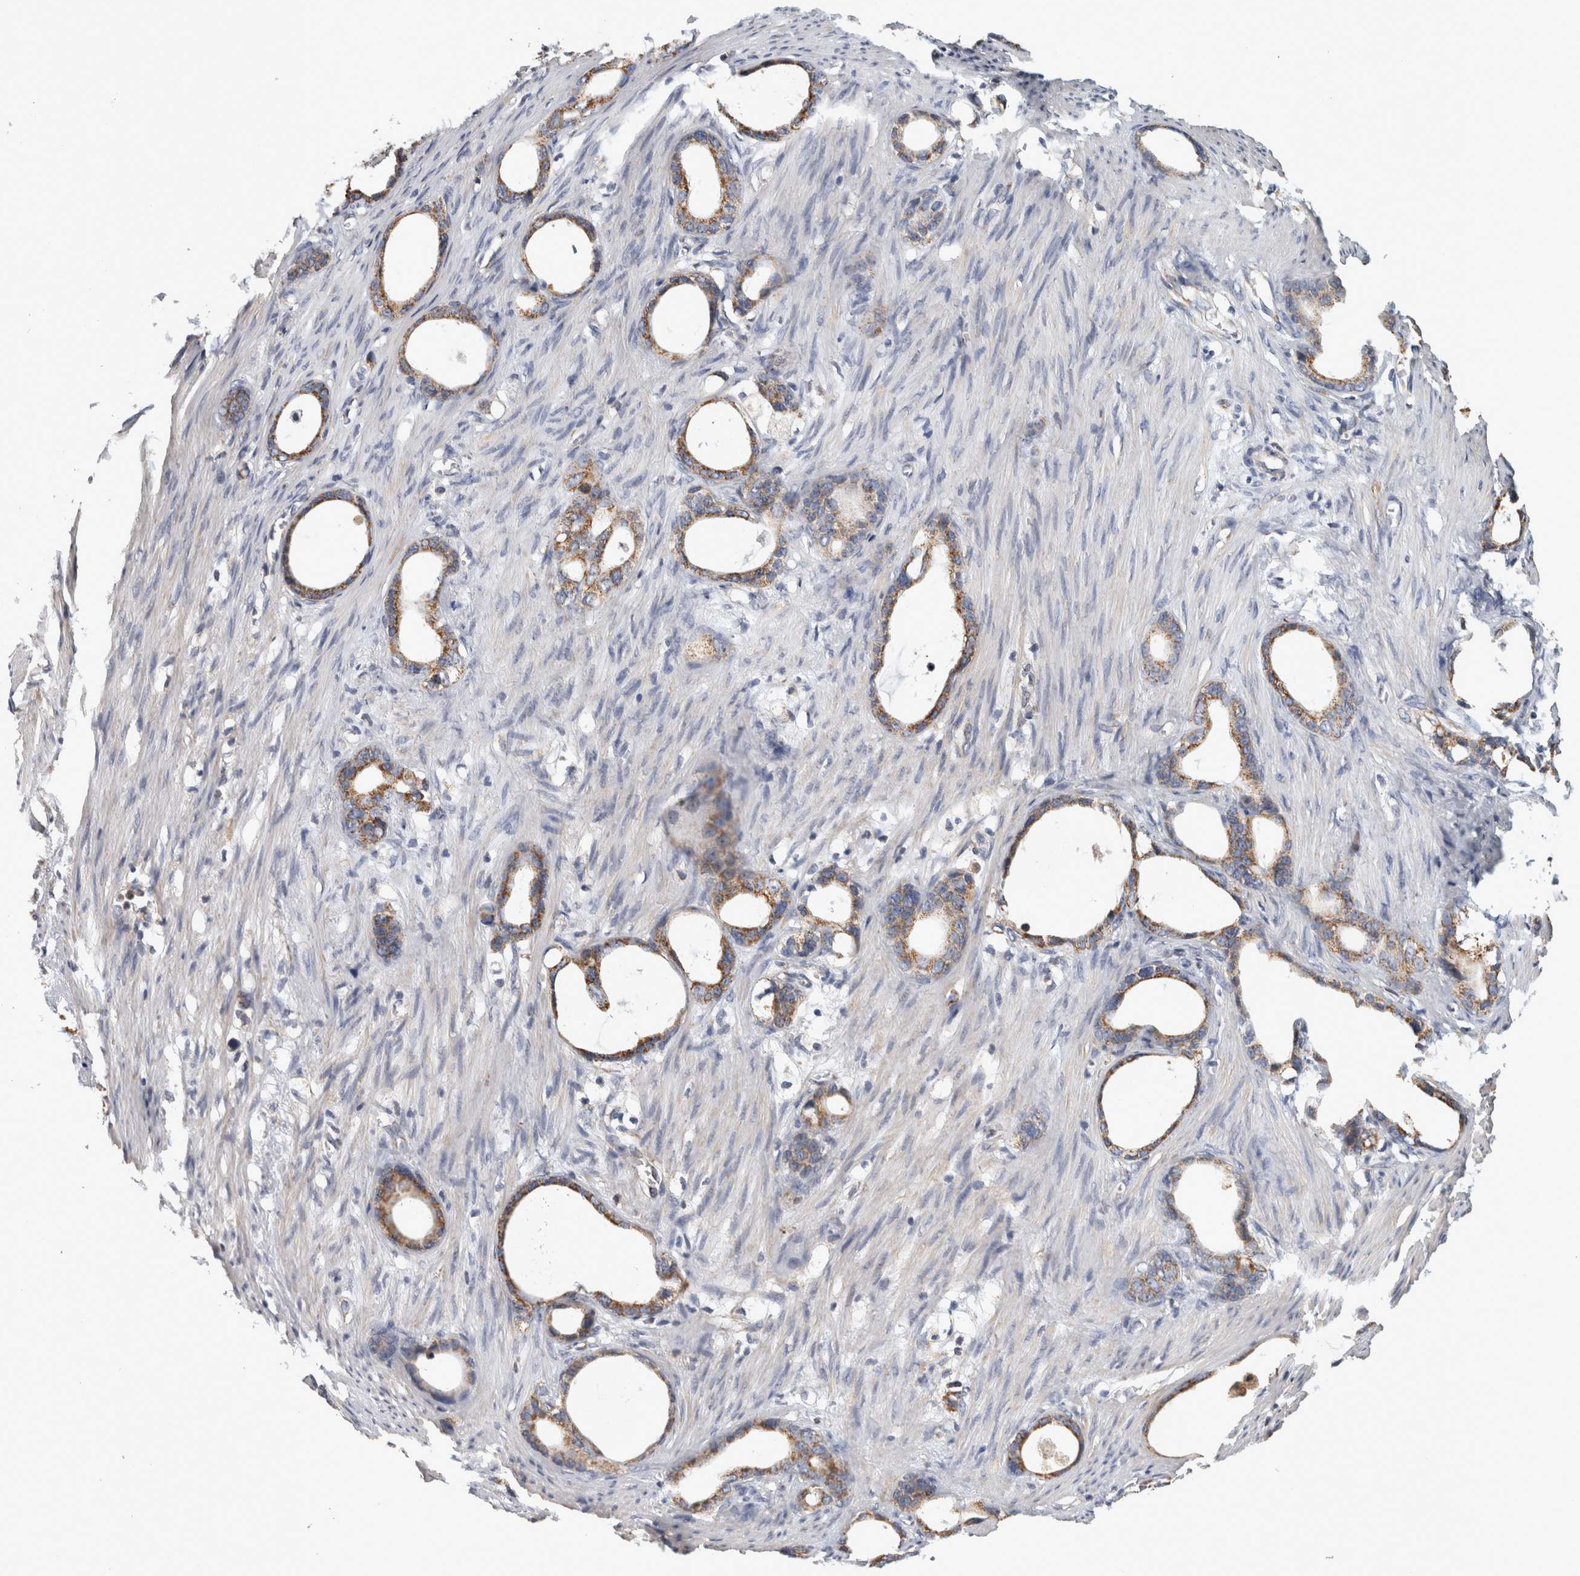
{"staining": {"intensity": "moderate", "quantity": ">75%", "location": "cytoplasmic/membranous"}, "tissue": "stomach cancer", "cell_type": "Tumor cells", "image_type": "cancer", "snomed": [{"axis": "morphology", "description": "Adenocarcinoma, NOS"}, {"axis": "topography", "description": "Stomach"}], "caption": "Moderate cytoplasmic/membranous positivity for a protein is present in approximately >75% of tumor cells of stomach cancer (adenocarcinoma) using IHC.", "gene": "ST8SIA1", "patient": {"sex": "female", "age": 75}}